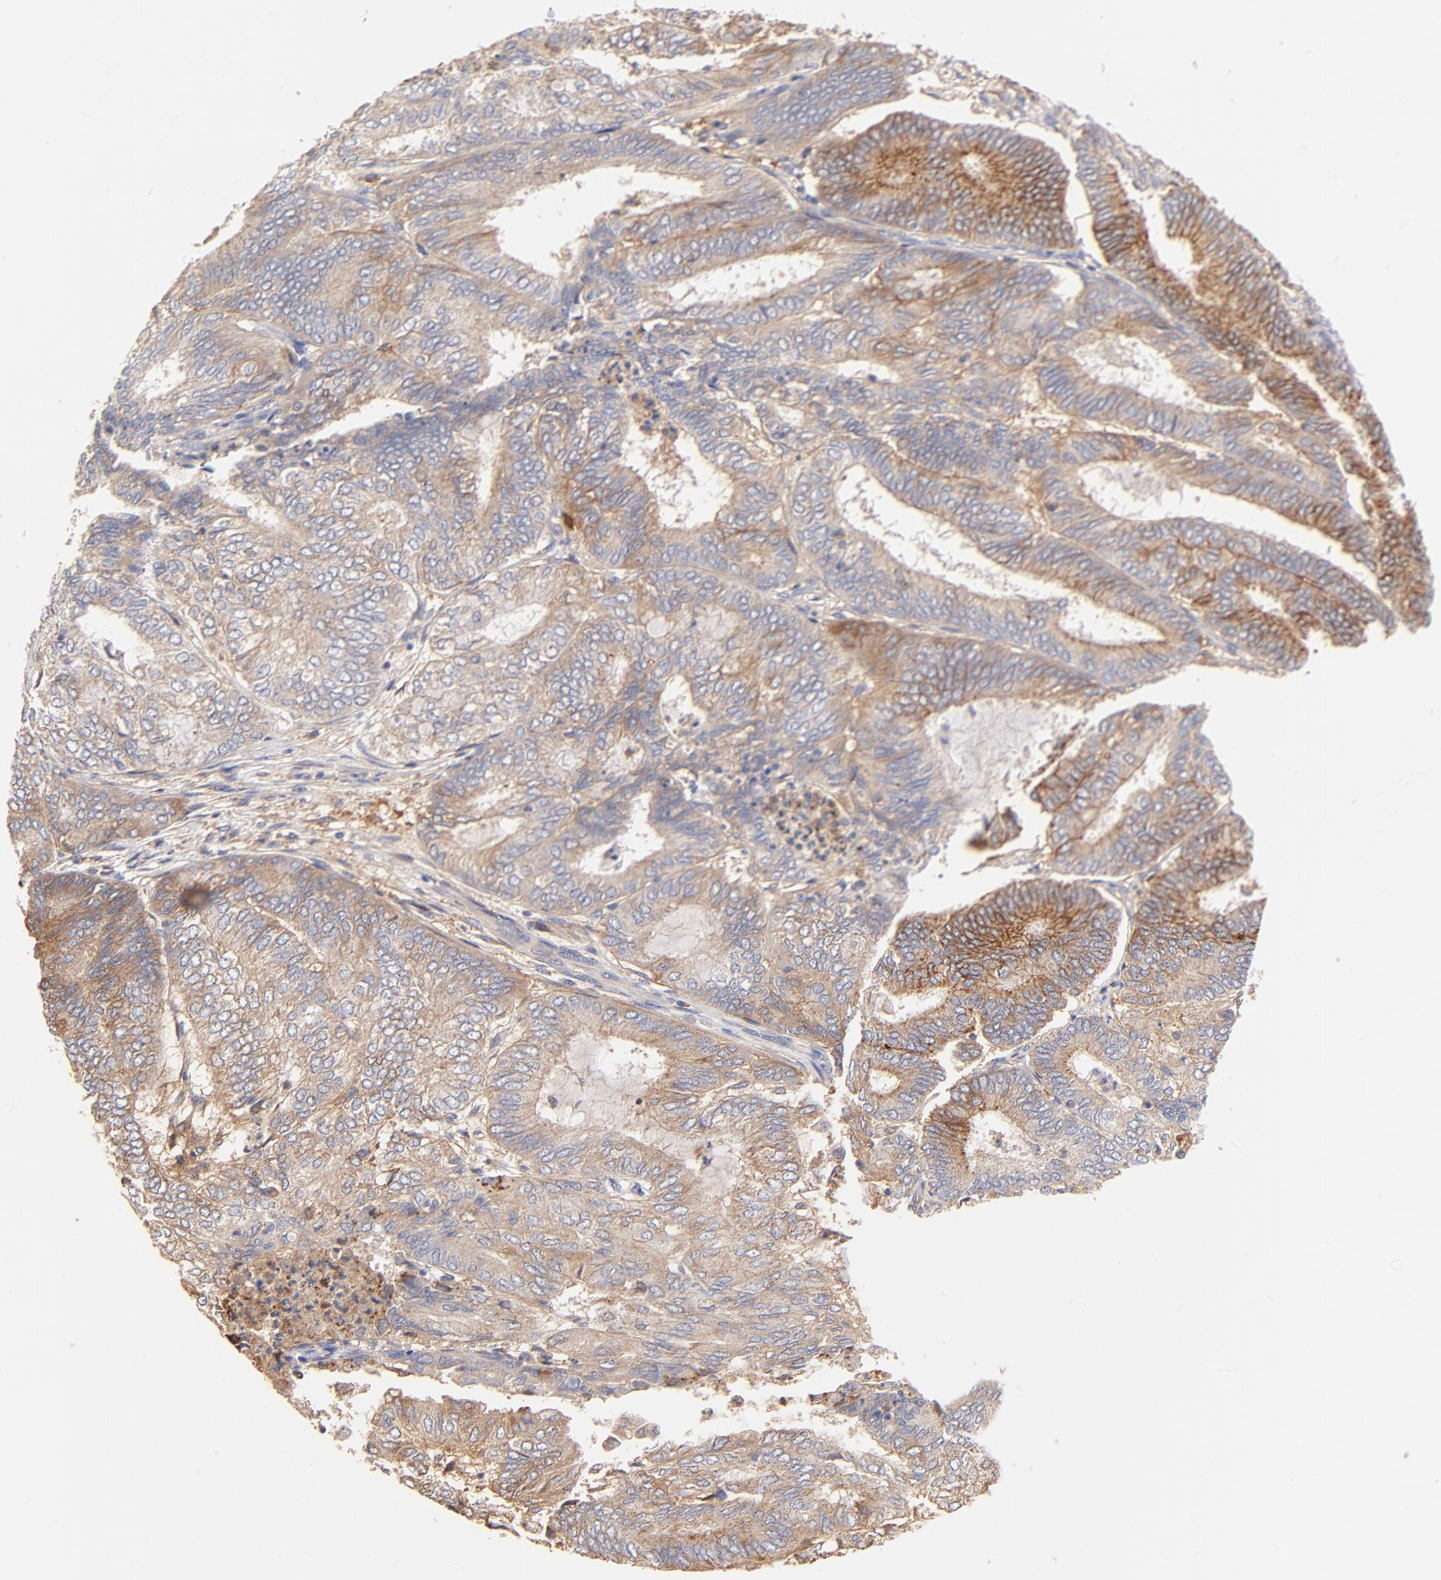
{"staining": {"intensity": "moderate", "quantity": ">75%", "location": "cytoplasmic/membranous"}, "tissue": "endometrial cancer", "cell_type": "Tumor cells", "image_type": "cancer", "snomed": [{"axis": "morphology", "description": "Adenocarcinoma, NOS"}, {"axis": "topography", "description": "Endometrium"}], "caption": "Immunohistochemical staining of adenocarcinoma (endometrial) demonstrates moderate cytoplasmic/membranous protein expression in about >75% of tumor cells. (Stains: DAB in brown, nuclei in blue, Microscopy: brightfield microscopy at high magnification).", "gene": "PTK7", "patient": {"sex": "female", "age": 59}}